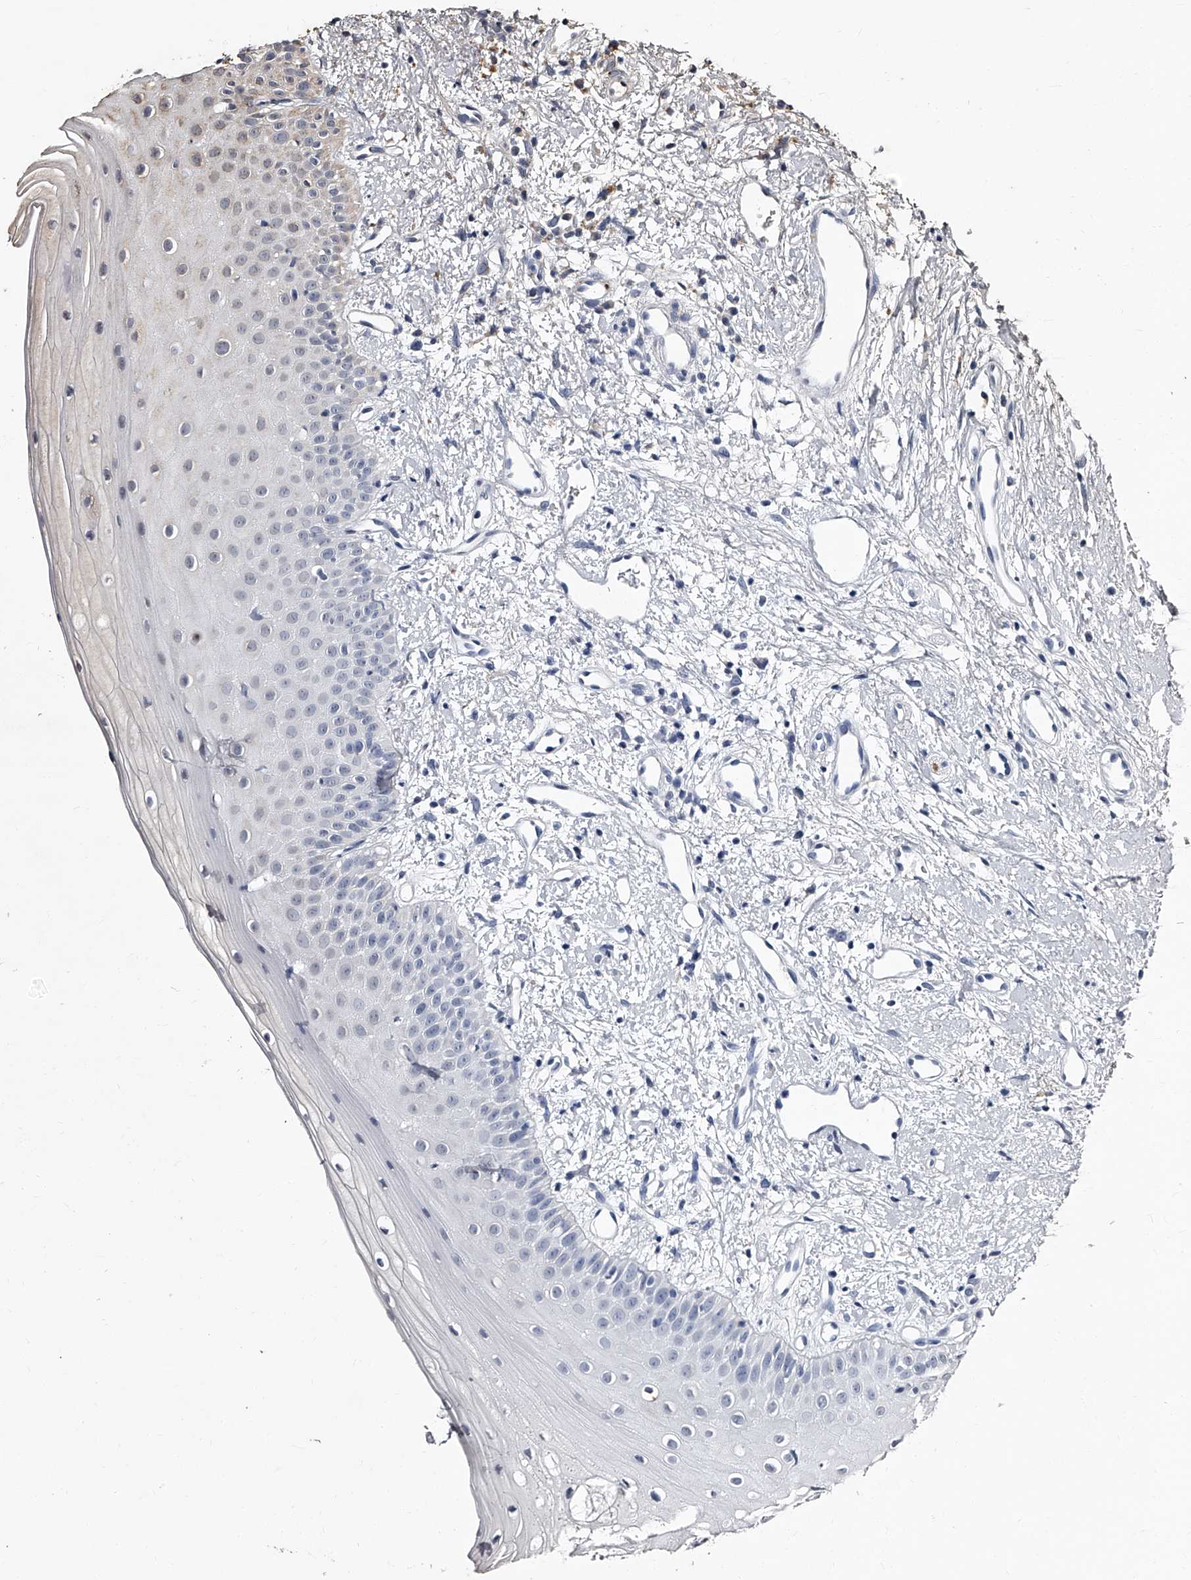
{"staining": {"intensity": "weak", "quantity": "25%-75%", "location": "cytoplasmic/membranous"}, "tissue": "oral mucosa", "cell_type": "Squamous epithelial cells", "image_type": "normal", "snomed": [{"axis": "morphology", "description": "Normal tissue, NOS"}, {"axis": "topography", "description": "Oral tissue"}], "caption": "Protein expression analysis of normal oral mucosa exhibits weak cytoplasmic/membranous positivity in approximately 25%-75% of squamous epithelial cells. Nuclei are stained in blue.", "gene": "GPR183", "patient": {"sex": "female", "age": 63}}